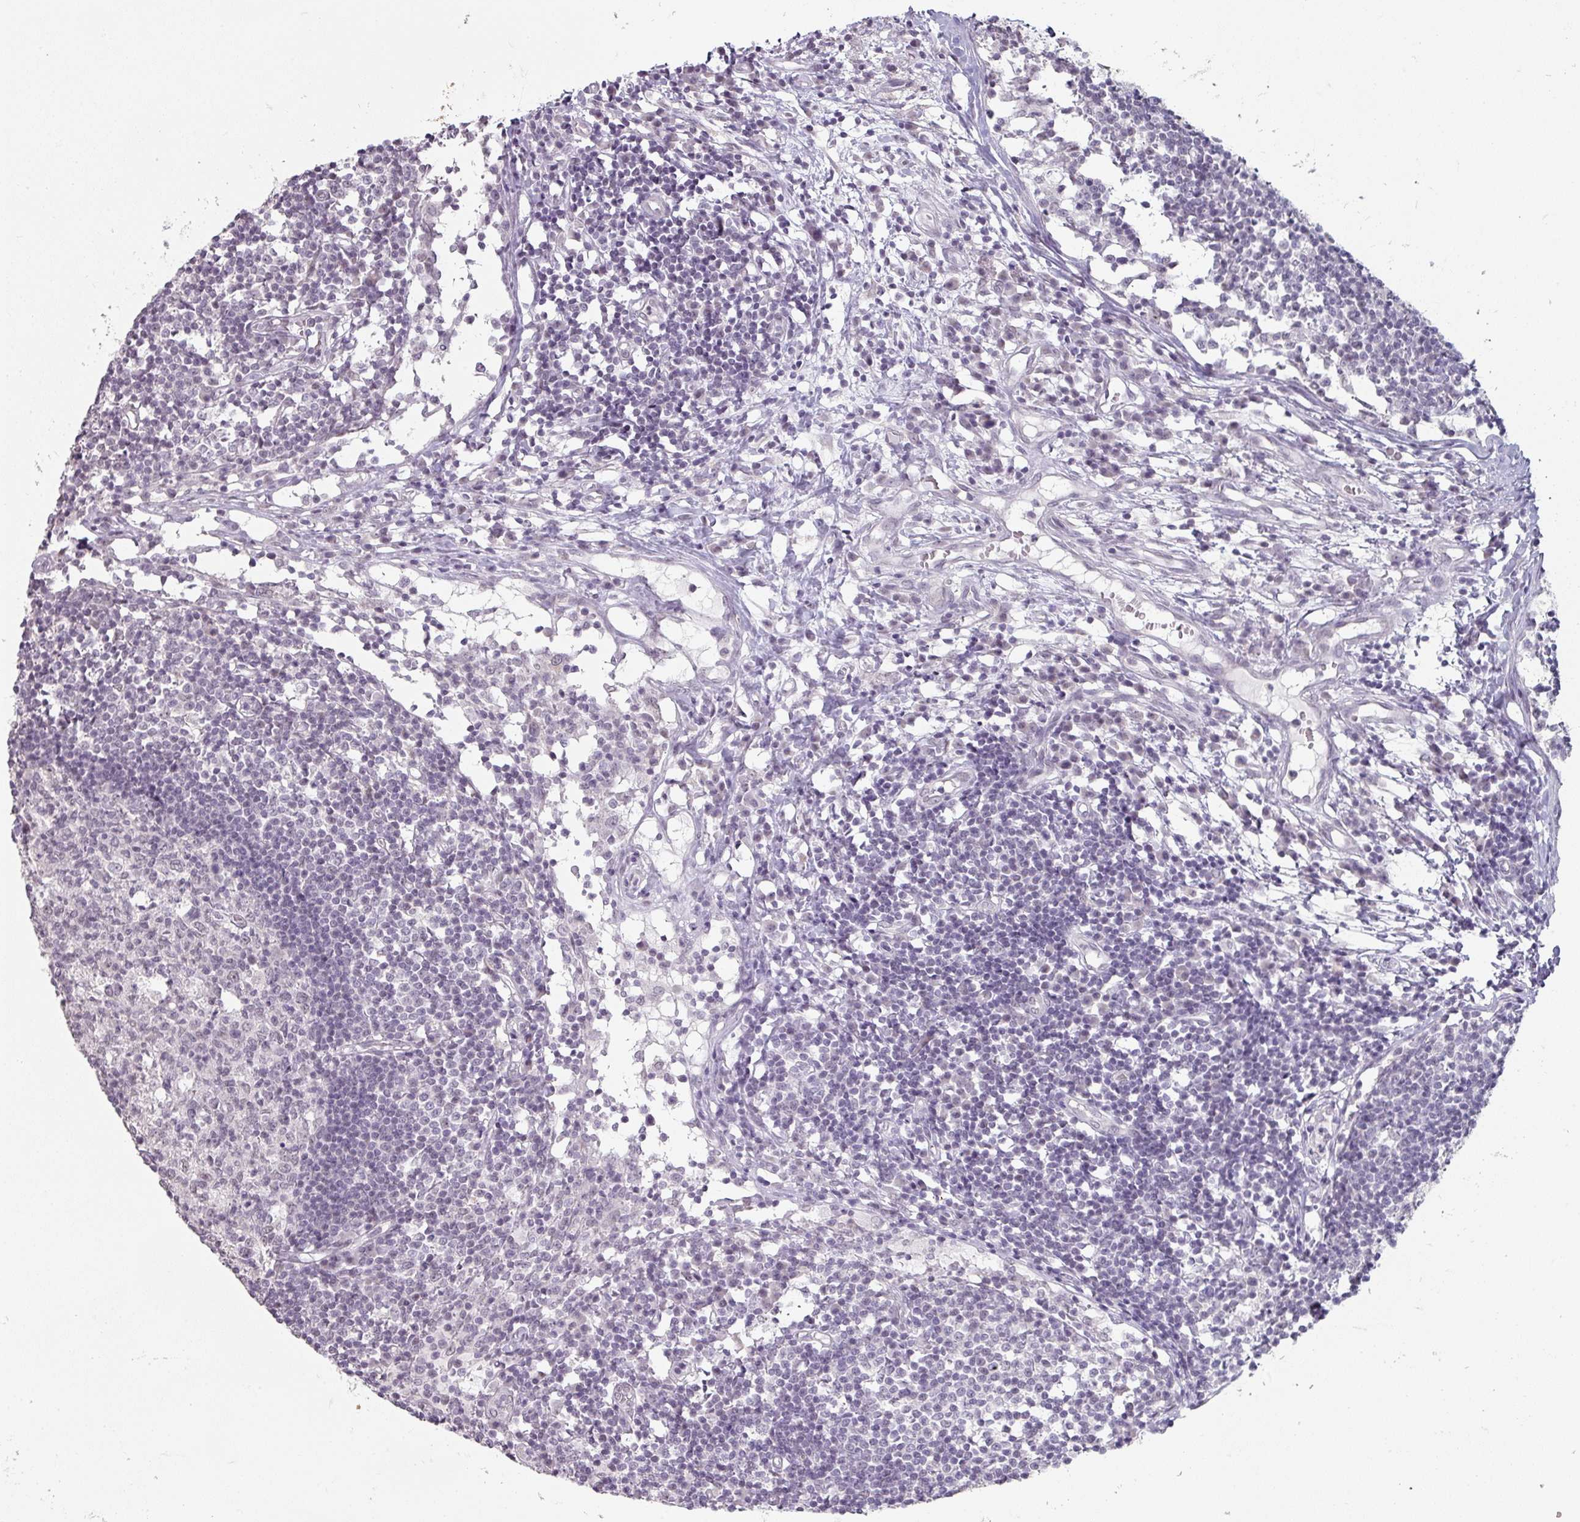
{"staining": {"intensity": "negative", "quantity": "none", "location": "none"}, "tissue": "lymph node", "cell_type": "Germinal center cells", "image_type": "normal", "snomed": [{"axis": "morphology", "description": "Normal tissue, NOS"}, {"axis": "topography", "description": "Lymph node"}], "caption": "Immunohistochemistry photomicrograph of unremarkable lymph node: lymph node stained with DAB demonstrates no significant protein positivity in germinal center cells. (DAB immunohistochemistry (IHC) with hematoxylin counter stain).", "gene": "SPRR1A", "patient": {"sex": "female", "age": 55}}